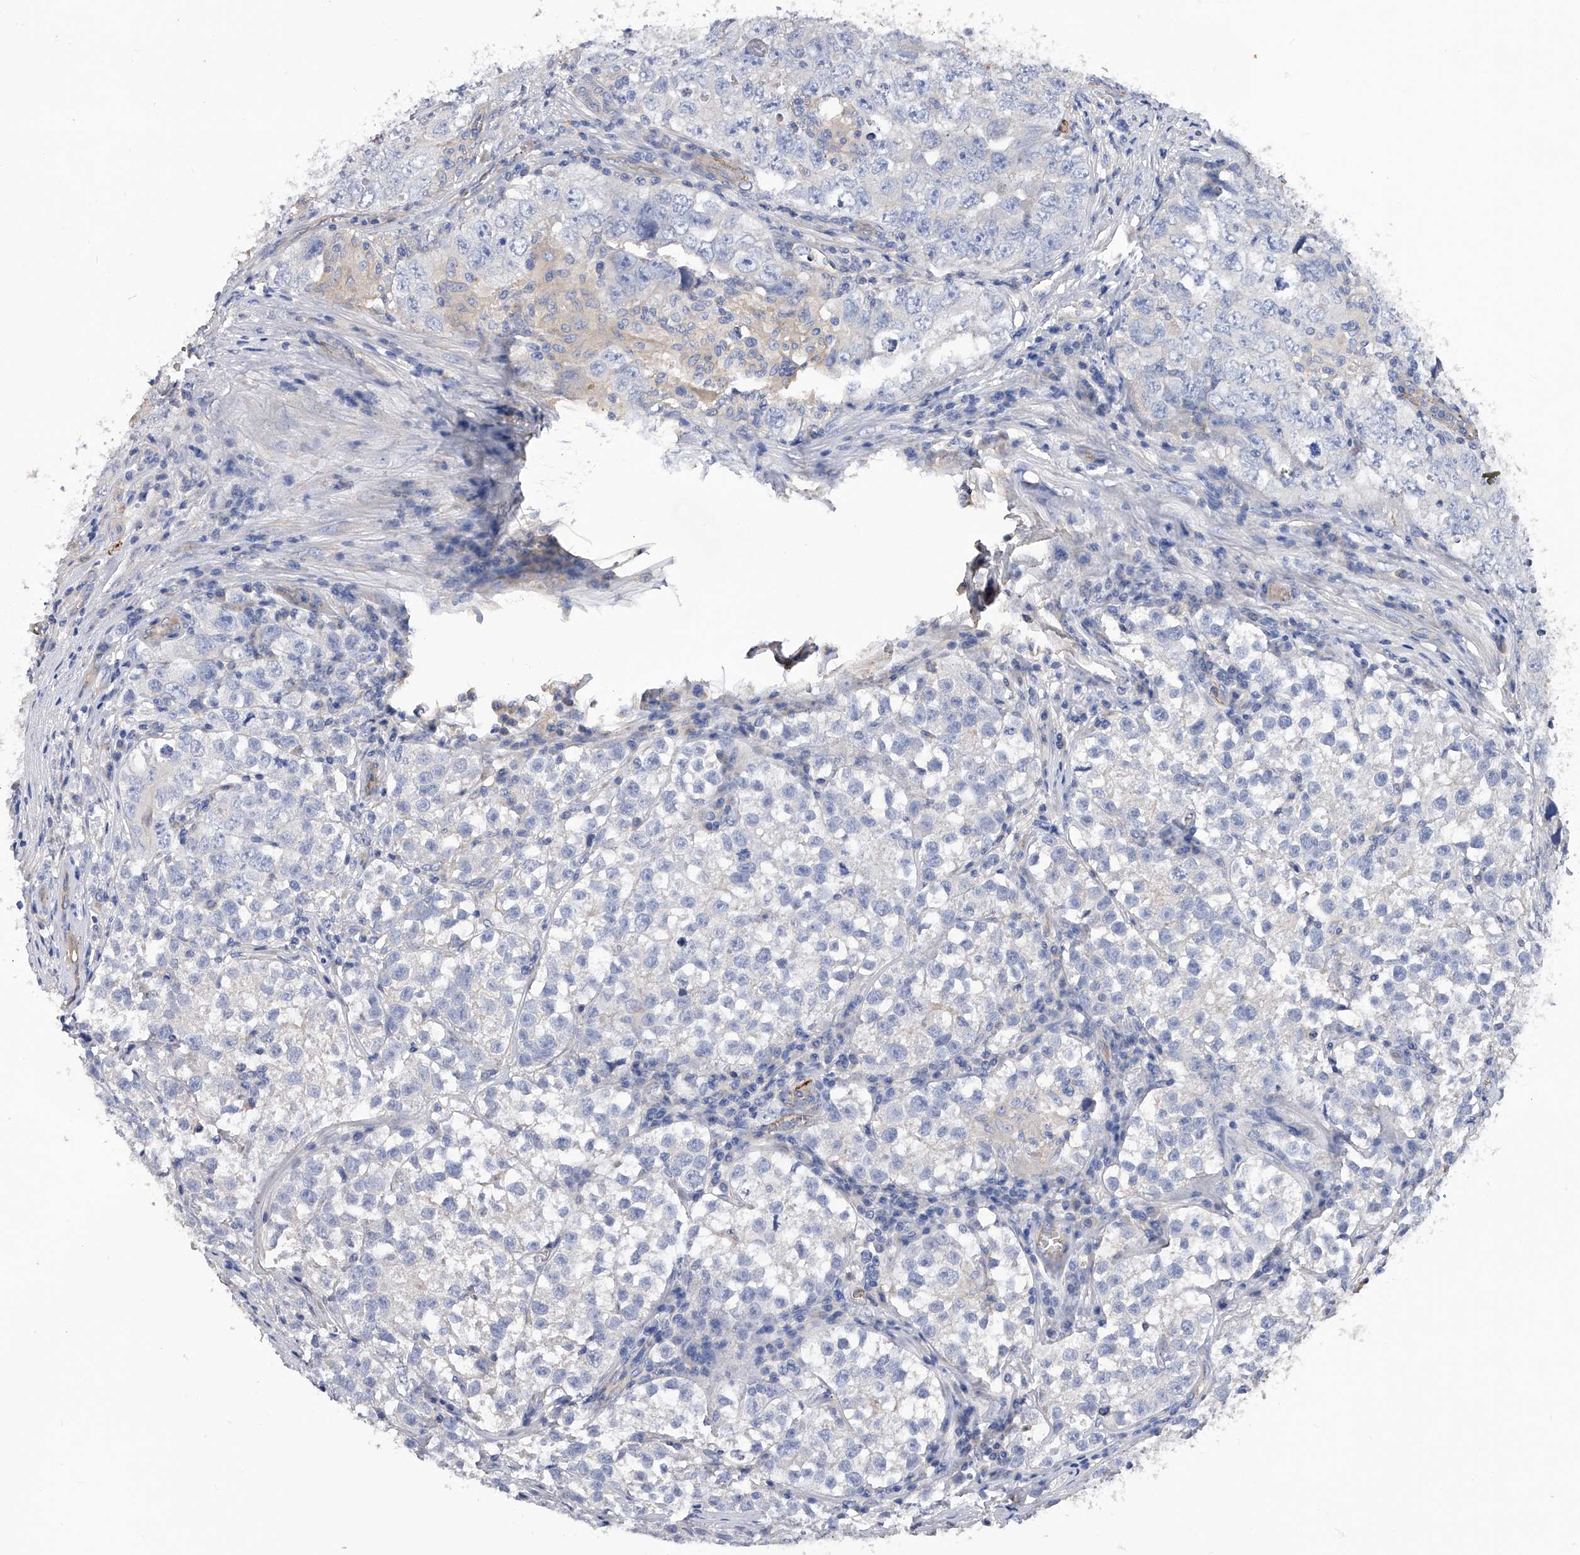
{"staining": {"intensity": "negative", "quantity": "none", "location": "none"}, "tissue": "testis cancer", "cell_type": "Tumor cells", "image_type": "cancer", "snomed": [{"axis": "morphology", "description": "Seminoma, NOS"}, {"axis": "morphology", "description": "Carcinoma, Embryonal, NOS"}, {"axis": "topography", "description": "Testis"}], "caption": "Immunohistochemical staining of testis cancer shows no significant staining in tumor cells.", "gene": "RWDD2A", "patient": {"sex": "male", "age": 43}}